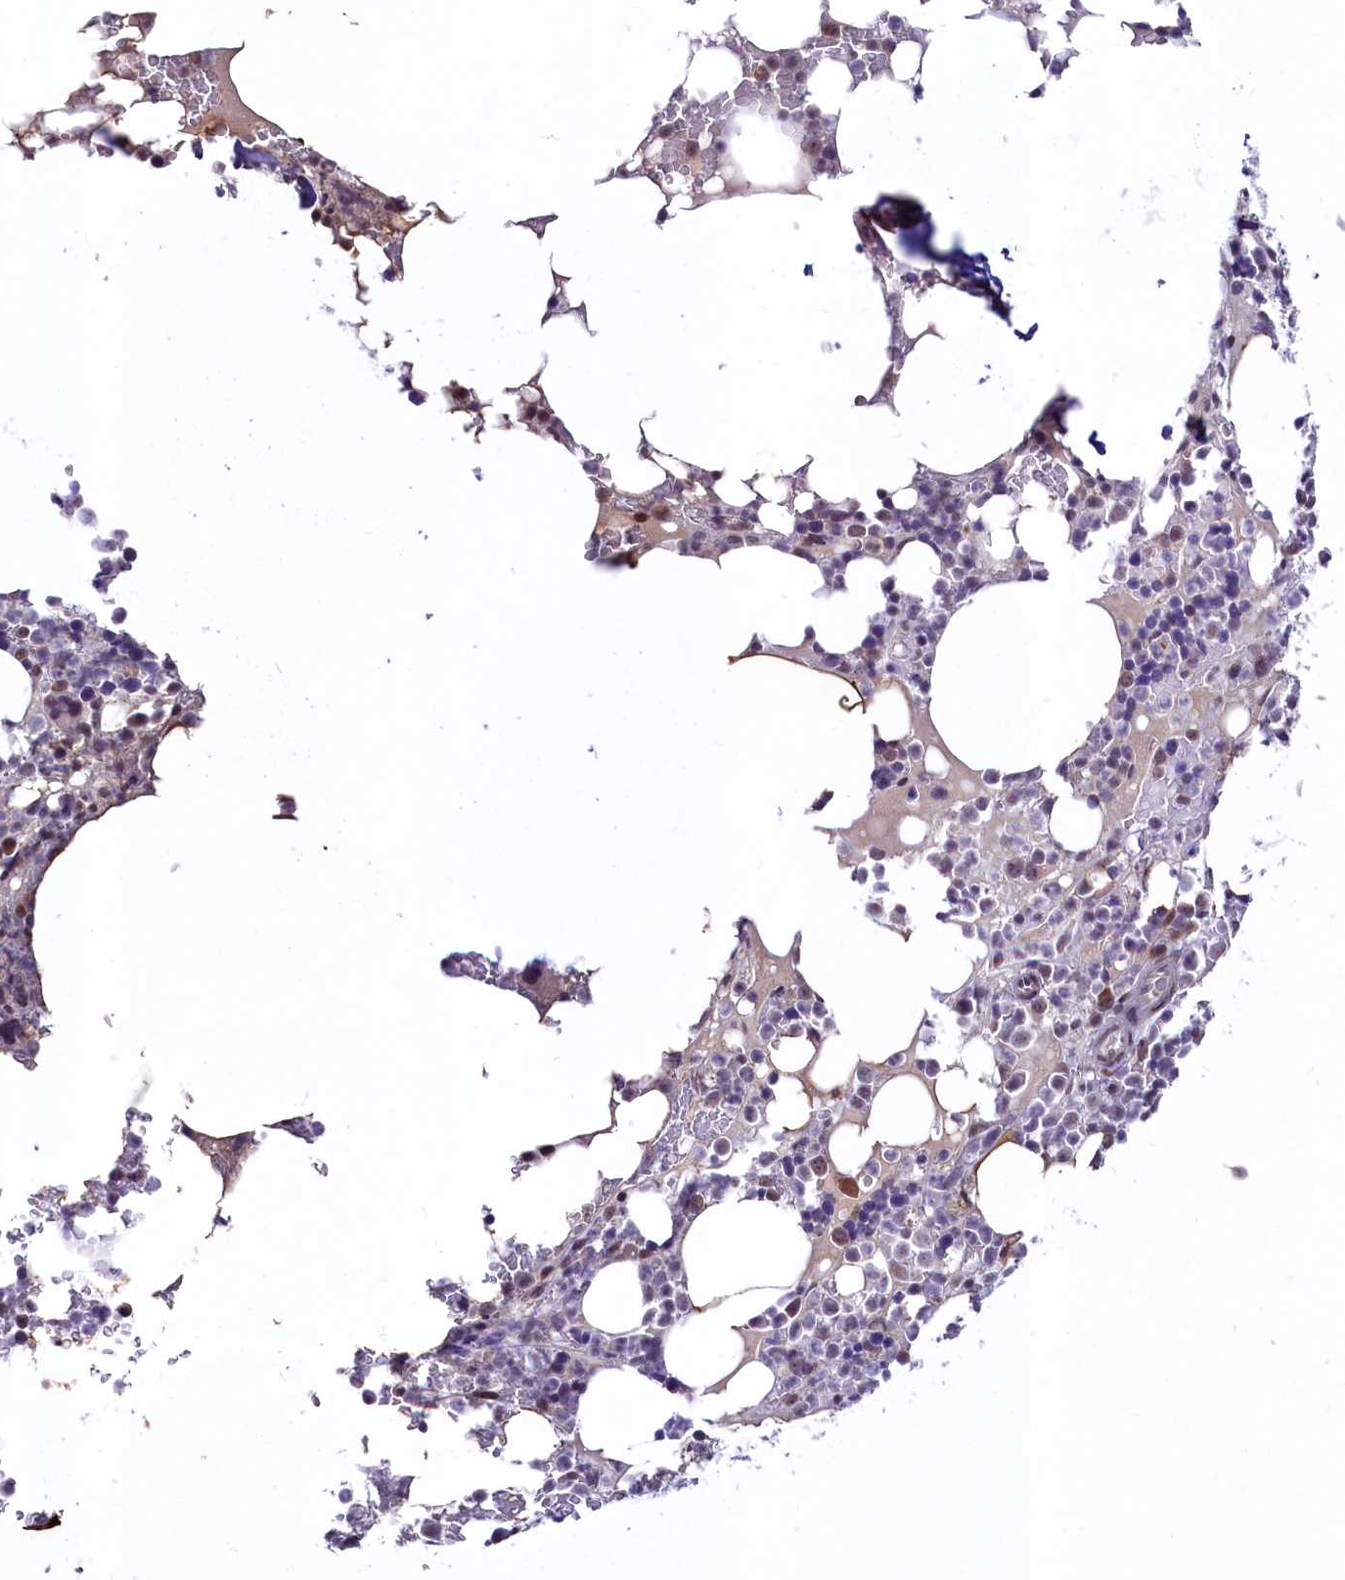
{"staining": {"intensity": "strong", "quantity": "<25%", "location": "nuclear"}, "tissue": "bone marrow", "cell_type": "Hematopoietic cells", "image_type": "normal", "snomed": [{"axis": "morphology", "description": "Normal tissue, NOS"}, {"axis": "topography", "description": "Bone marrow"}], "caption": "High-magnification brightfield microscopy of benign bone marrow stained with DAB (3,3'-diaminobenzidine) (brown) and counterstained with hematoxylin (blue). hematopoietic cells exhibit strong nuclear staining is appreciated in approximately<25% of cells.", "gene": "ANKS3", "patient": {"sex": "male", "age": 58}}